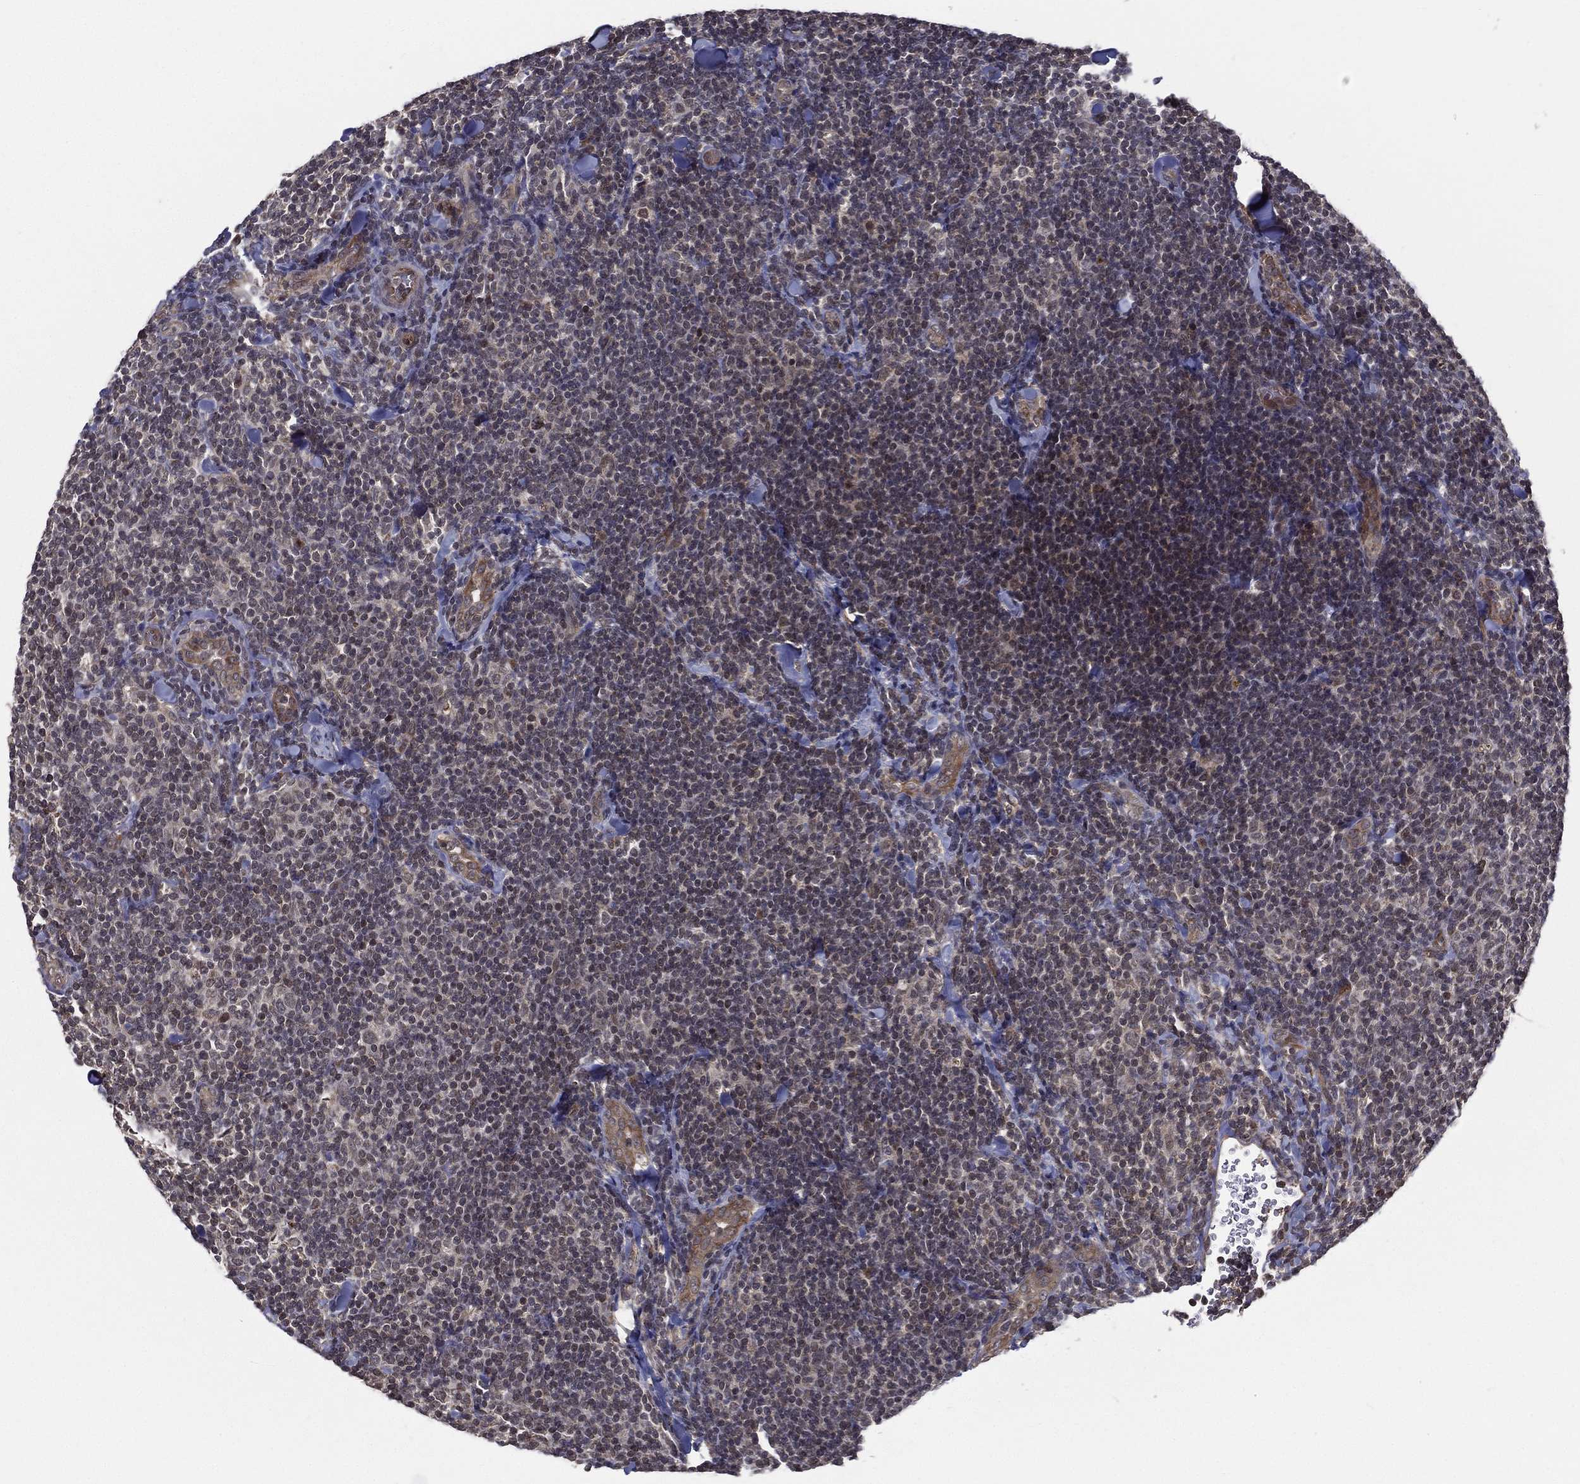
{"staining": {"intensity": "negative", "quantity": "none", "location": "none"}, "tissue": "lymphoma", "cell_type": "Tumor cells", "image_type": "cancer", "snomed": [{"axis": "morphology", "description": "Malignant lymphoma, non-Hodgkin's type, Low grade"}, {"axis": "topography", "description": "Lymph node"}], "caption": "This is an IHC image of human lymphoma. There is no staining in tumor cells.", "gene": "UACA", "patient": {"sex": "female", "age": 56}}